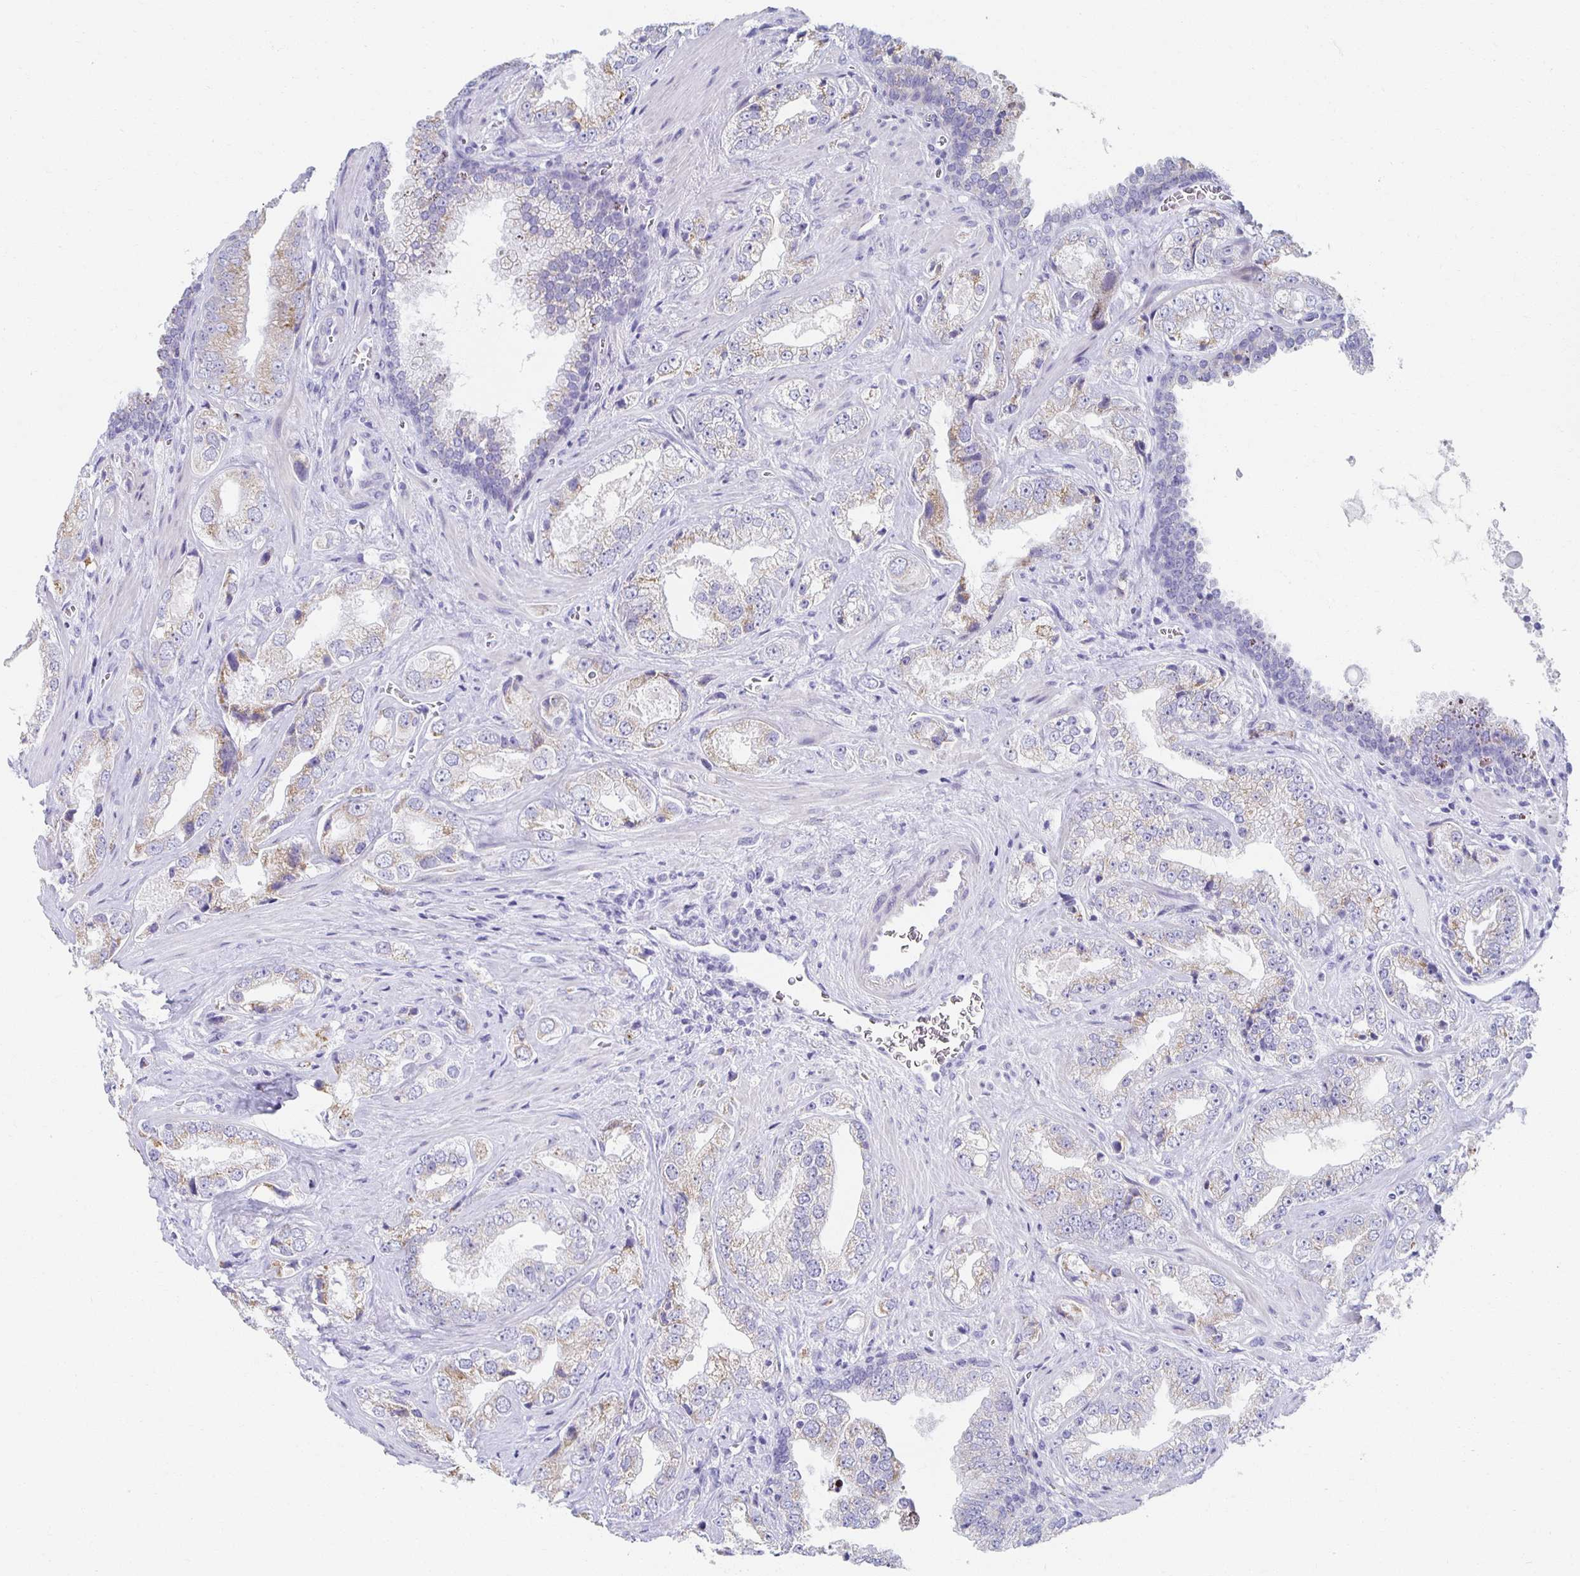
{"staining": {"intensity": "weak", "quantity": "25%-75%", "location": "cytoplasmic/membranous"}, "tissue": "prostate cancer", "cell_type": "Tumor cells", "image_type": "cancer", "snomed": [{"axis": "morphology", "description": "Adenocarcinoma, High grade"}, {"axis": "topography", "description": "Prostate"}], "caption": "The immunohistochemical stain highlights weak cytoplasmic/membranous positivity in tumor cells of prostate cancer tissue. The staining was performed using DAB, with brown indicating positive protein expression. Nuclei are stained blue with hematoxylin.", "gene": "TEX44", "patient": {"sex": "male", "age": 67}}